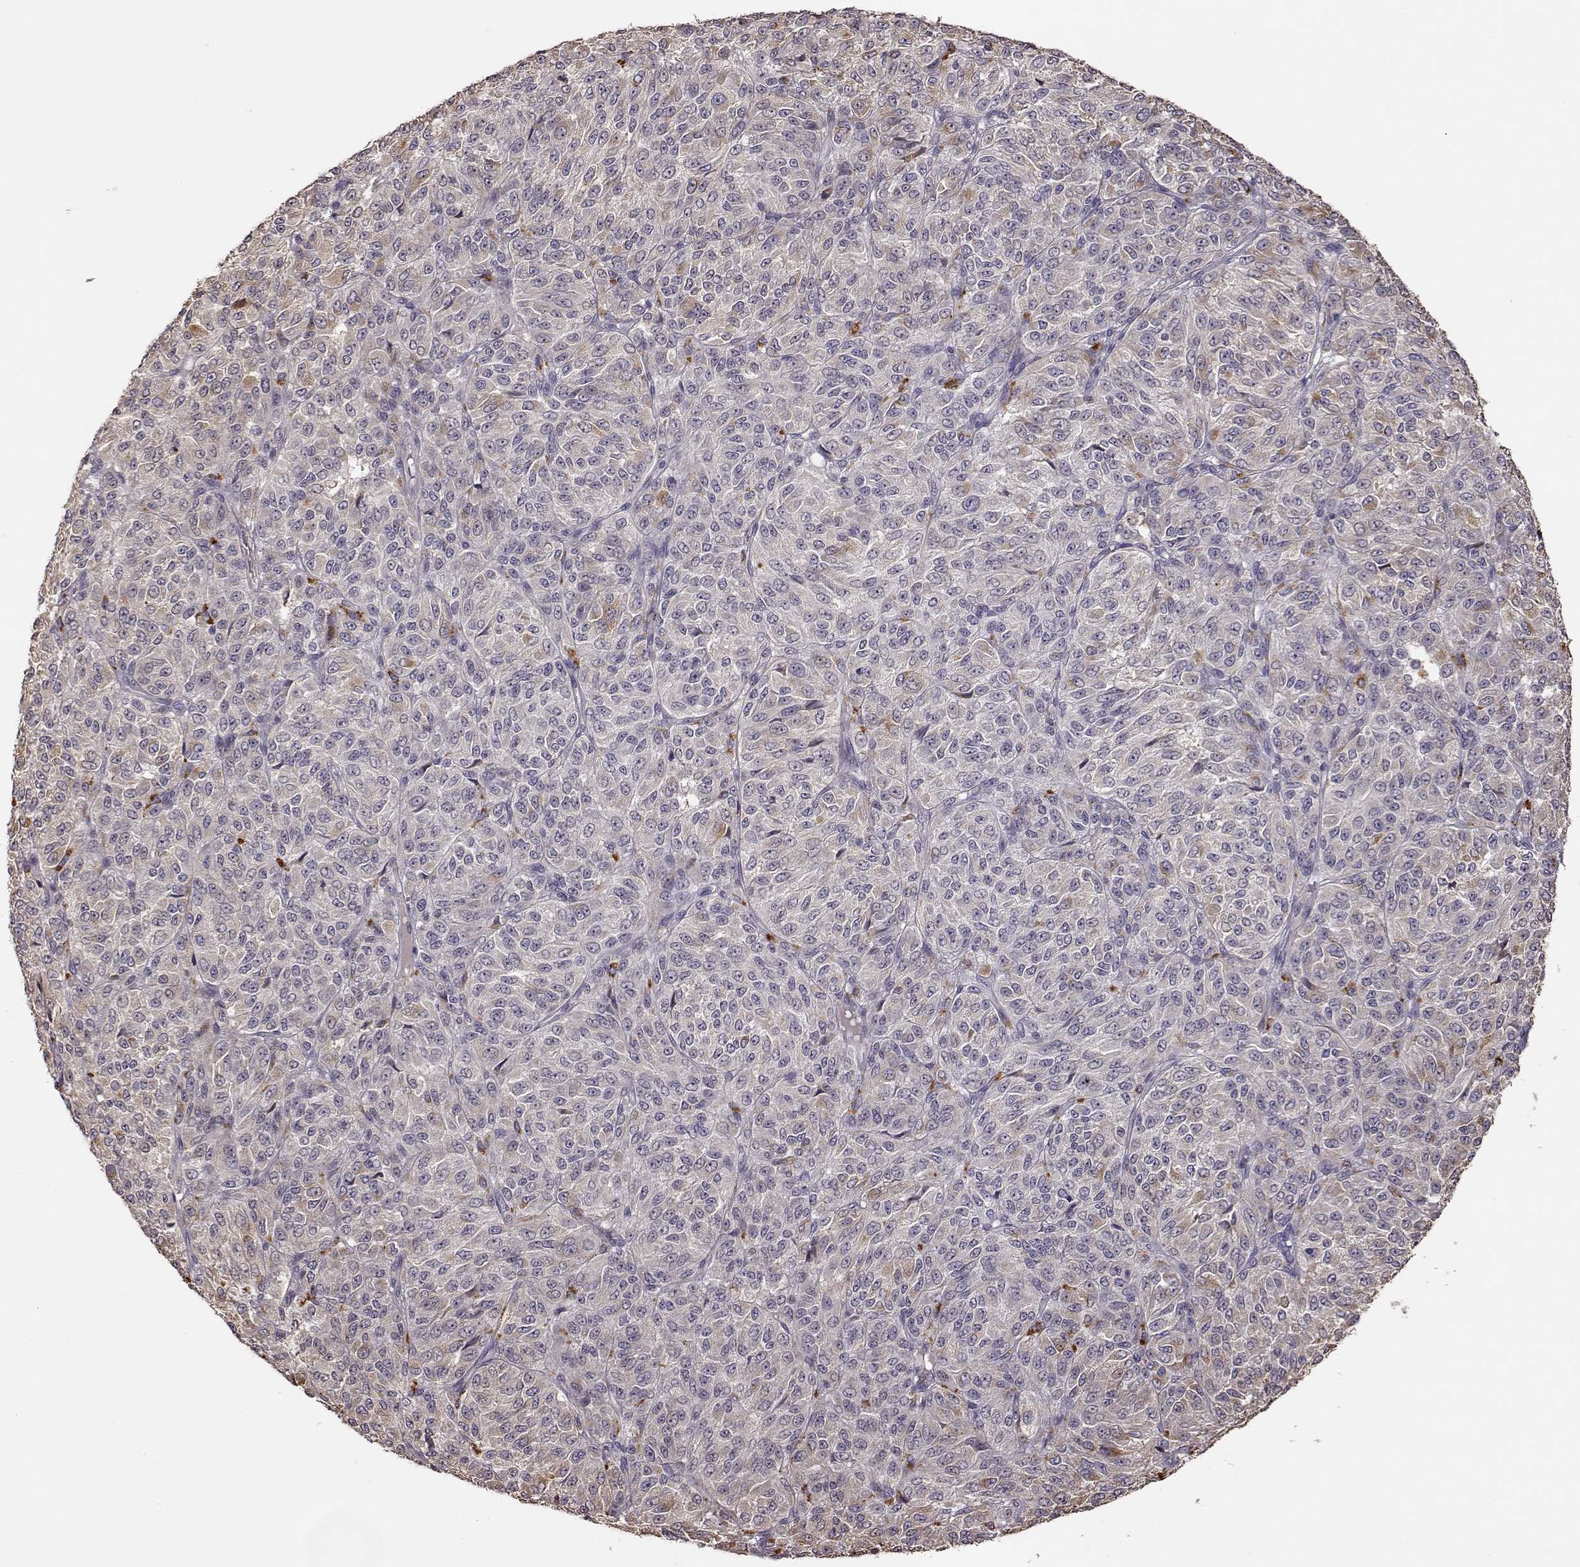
{"staining": {"intensity": "weak", "quantity": "<25%", "location": "cytoplasmic/membranous"}, "tissue": "melanoma", "cell_type": "Tumor cells", "image_type": "cancer", "snomed": [{"axis": "morphology", "description": "Malignant melanoma, Metastatic site"}, {"axis": "topography", "description": "Brain"}], "caption": "Tumor cells show no significant expression in melanoma.", "gene": "CRB1", "patient": {"sex": "female", "age": 56}}